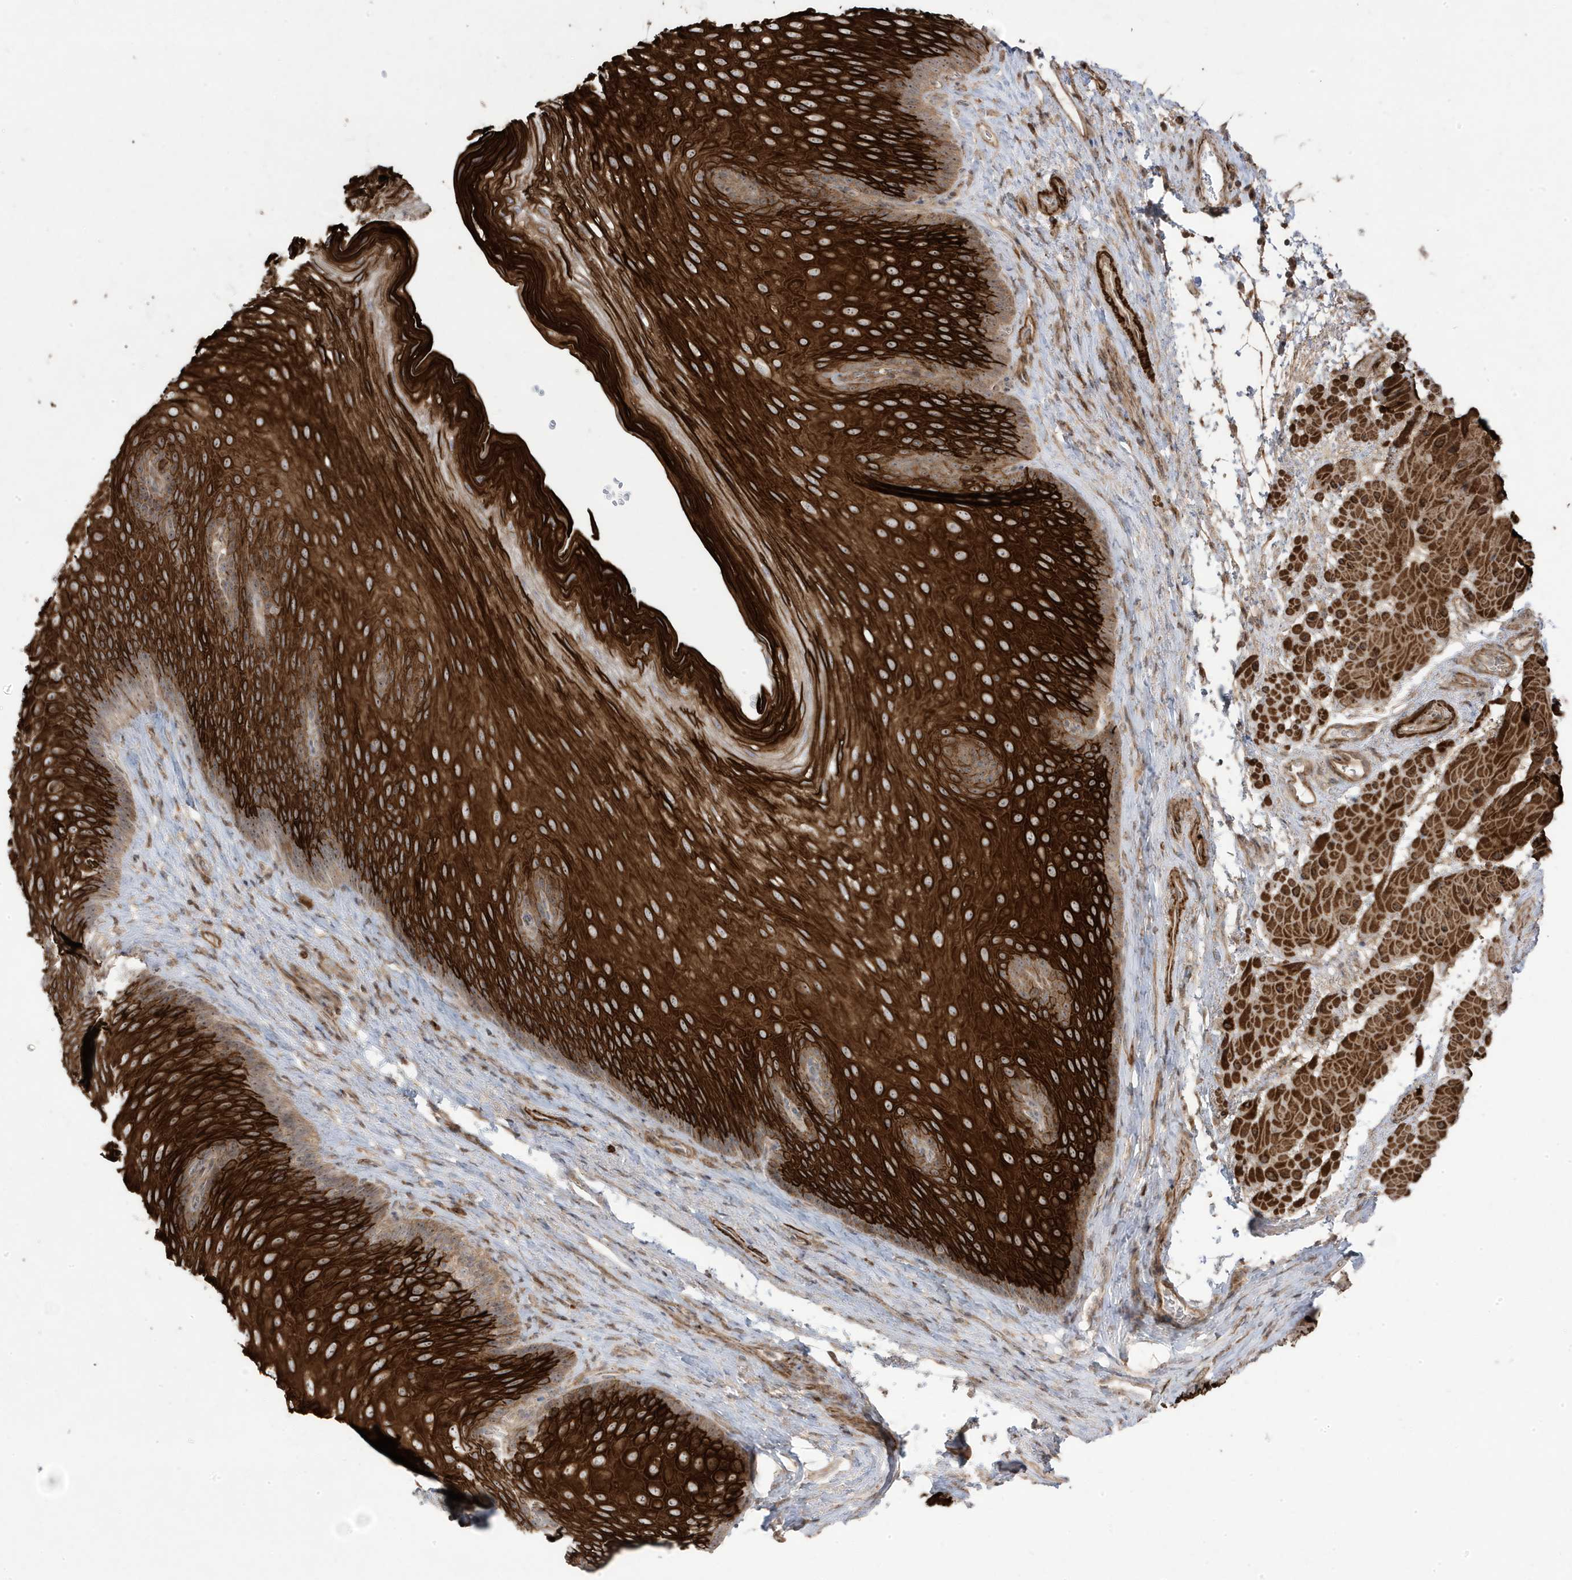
{"staining": {"intensity": "strong", "quantity": ">75%", "location": "cytoplasmic/membranous"}, "tissue": "esophagus", "cell_type": "Squamous epithelial cells", "image_type": "normal", "snomed": [{"axis": "morphology", "description": "Normal tissue, NOS"}, {"axis": "topography", "description": "Esophagus"}], "caption": "Immunohistochemical staining of unremarkable esophagus displays strong cytoplasmic/membranous protein expression in approximately >75% of squamous epithelial cells. (Brightfield microscopy of DAB IHC at high magnification).", "gene": "CETN3", "patient": {"sex": "female", "age": 66}}